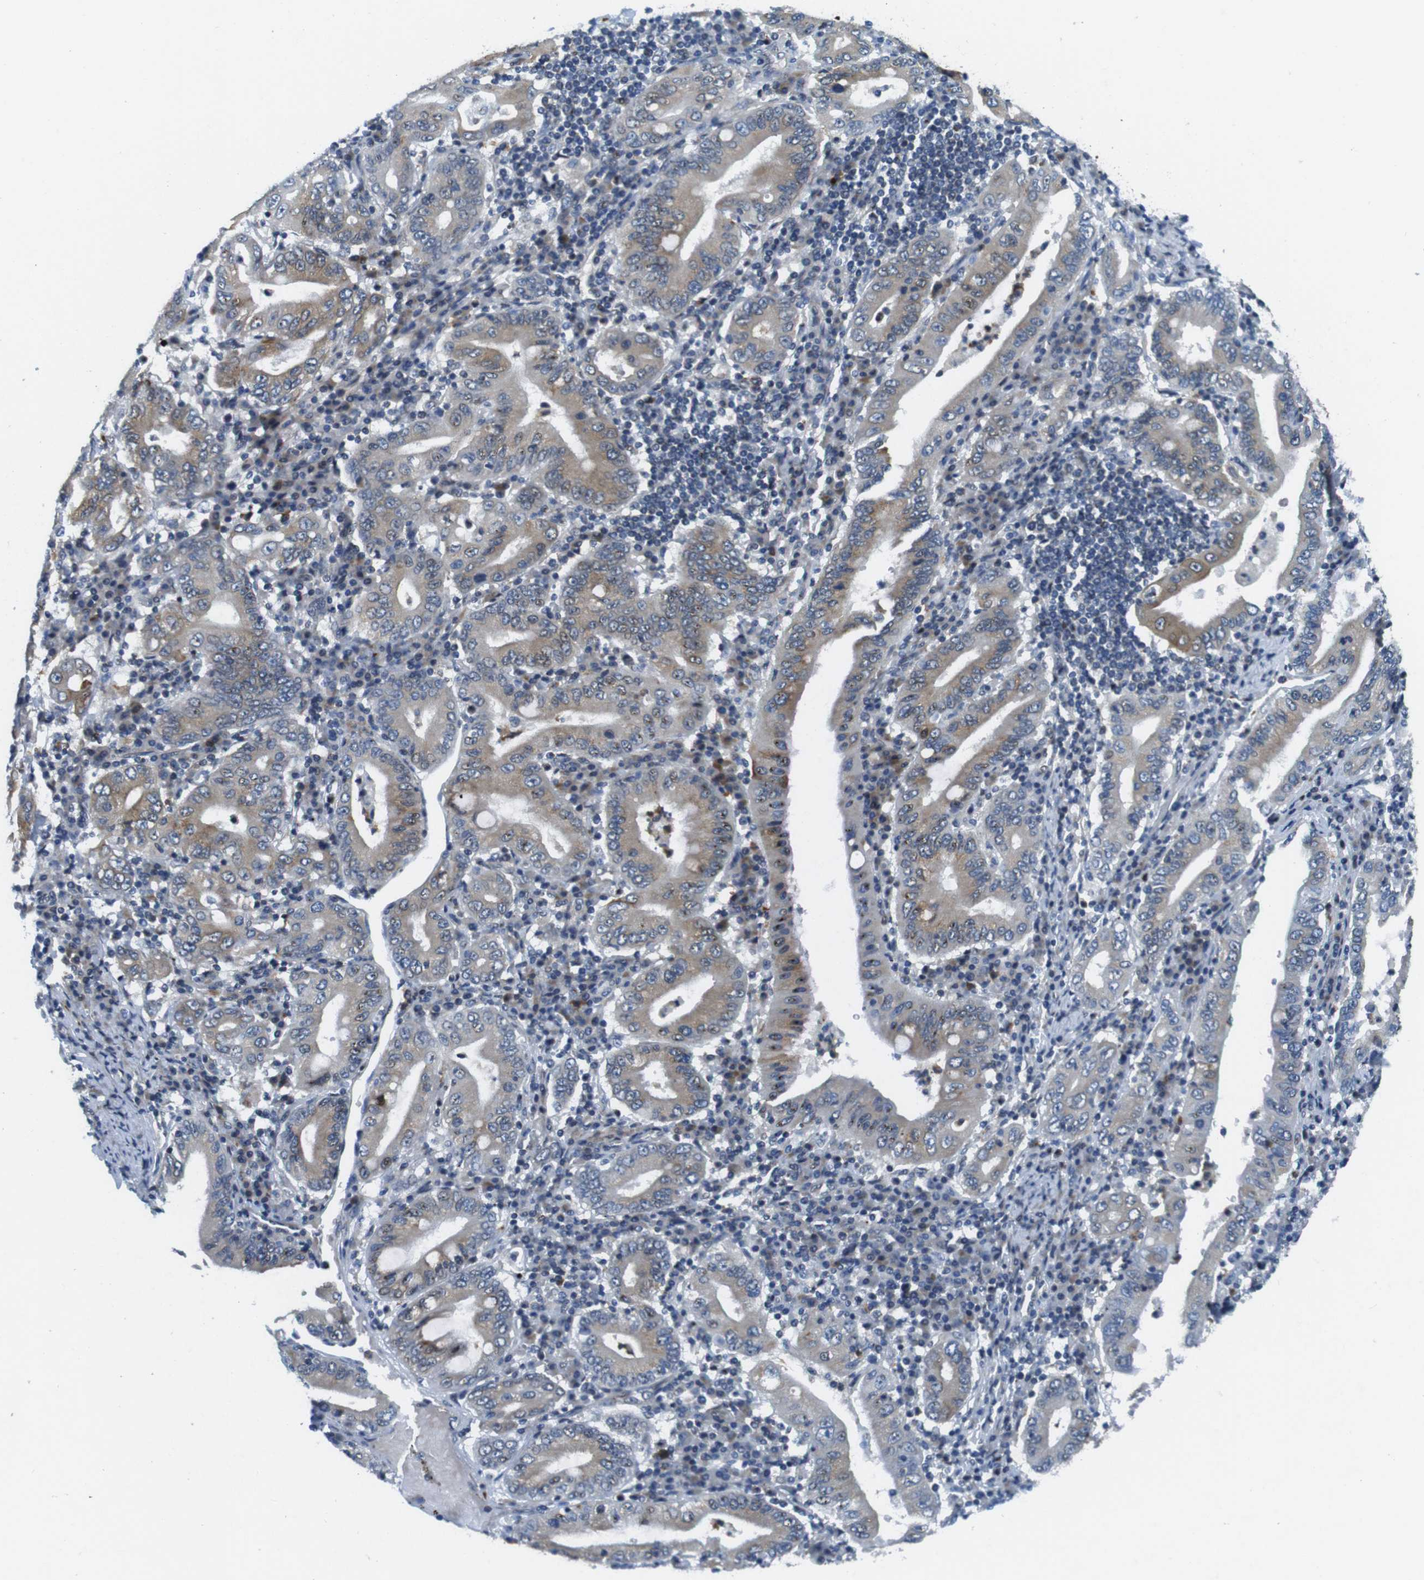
{"staining": {"intensity": "moderate", "quantity": "25%-75%", "location": "cytoplasmic/membranous"}, "tissue": "stomach cancer", "cell_type": "Tumor cells", "image_type": "cancer", "snomed": [{"axis": "morphology", "description": "Normal tissue, NOS"}, {"axis": "morphology", "description": "Adenocarcinoma, NOS"}, {"axis": "topography", "description": "Esophagus"}, {"axis": "topography", "description": "Stomach, upper"}, {"axis": "topography", "description": "Peripheral nerve tissue"}], "caption": "Moderate cytoplasmic/membranous staining for a protein is seen in approximately 25%-75% of tumor cells of stomach cancer (adenocarcinoma) using immunohistochemistry (IHC).", "gene": "ZDHHC3", "patient": {"sex": "male", "age": 62}}